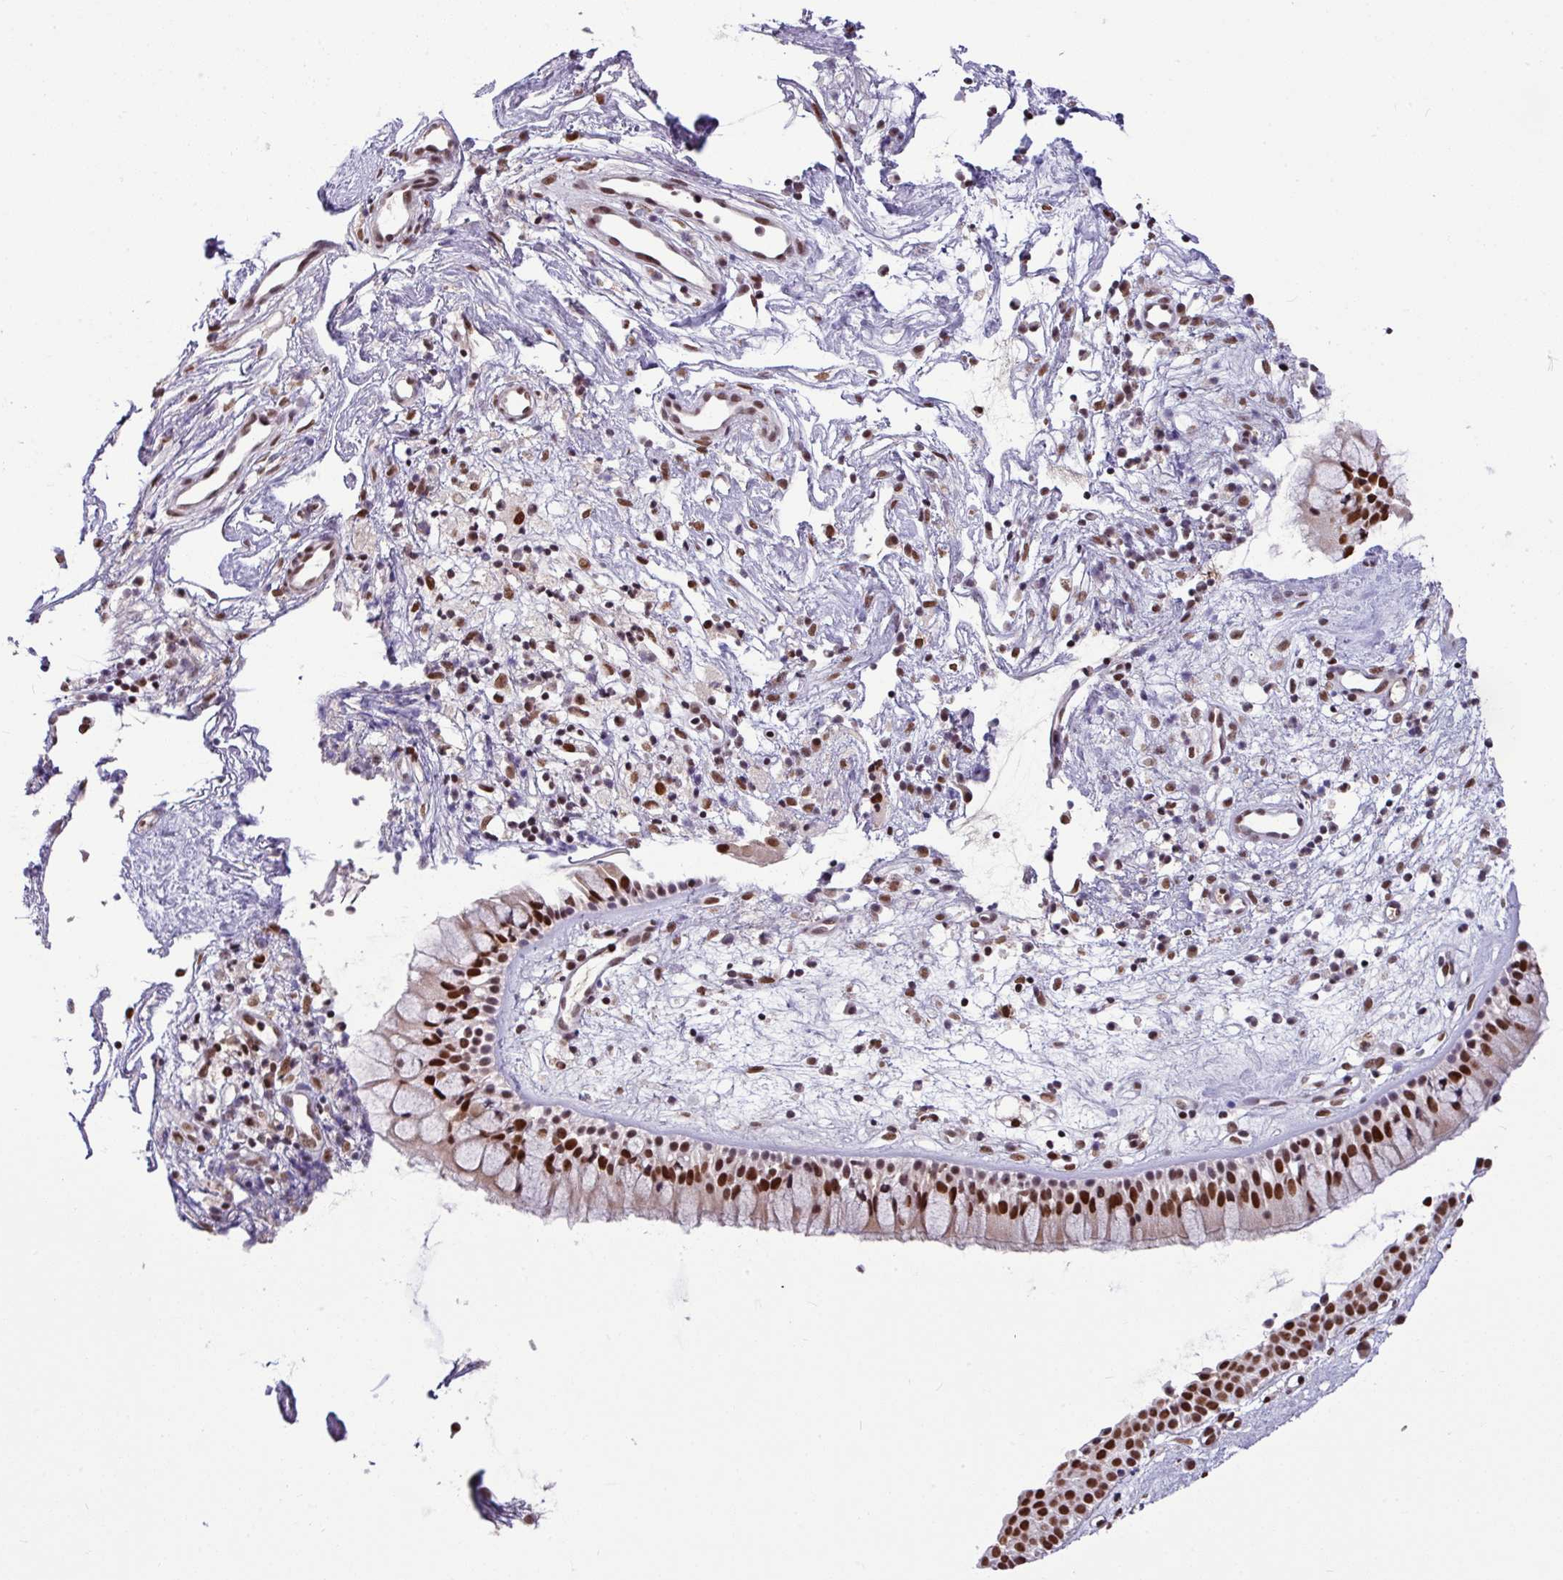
{"staining": {"intensity": "strong", "quantity": ">75%", "location": "nuclear"}, "tissue": "nasopharynx", "cell_type": "Respiratory epithelial cells", "image_type": "normal", "snomed": [{"axis": "morphology", "description": "Normal tissue, NOS"}, {"axis": "topography", "description": "Nasopharynx"}], "caption": "Brown immunohistochemical staining in benign human nasopharynx reveals strong nuclear staining in approximately >75% of respiratory epithelial cells.", "gene": "TDG", "patient": {"sex": "male", "age": 63}}